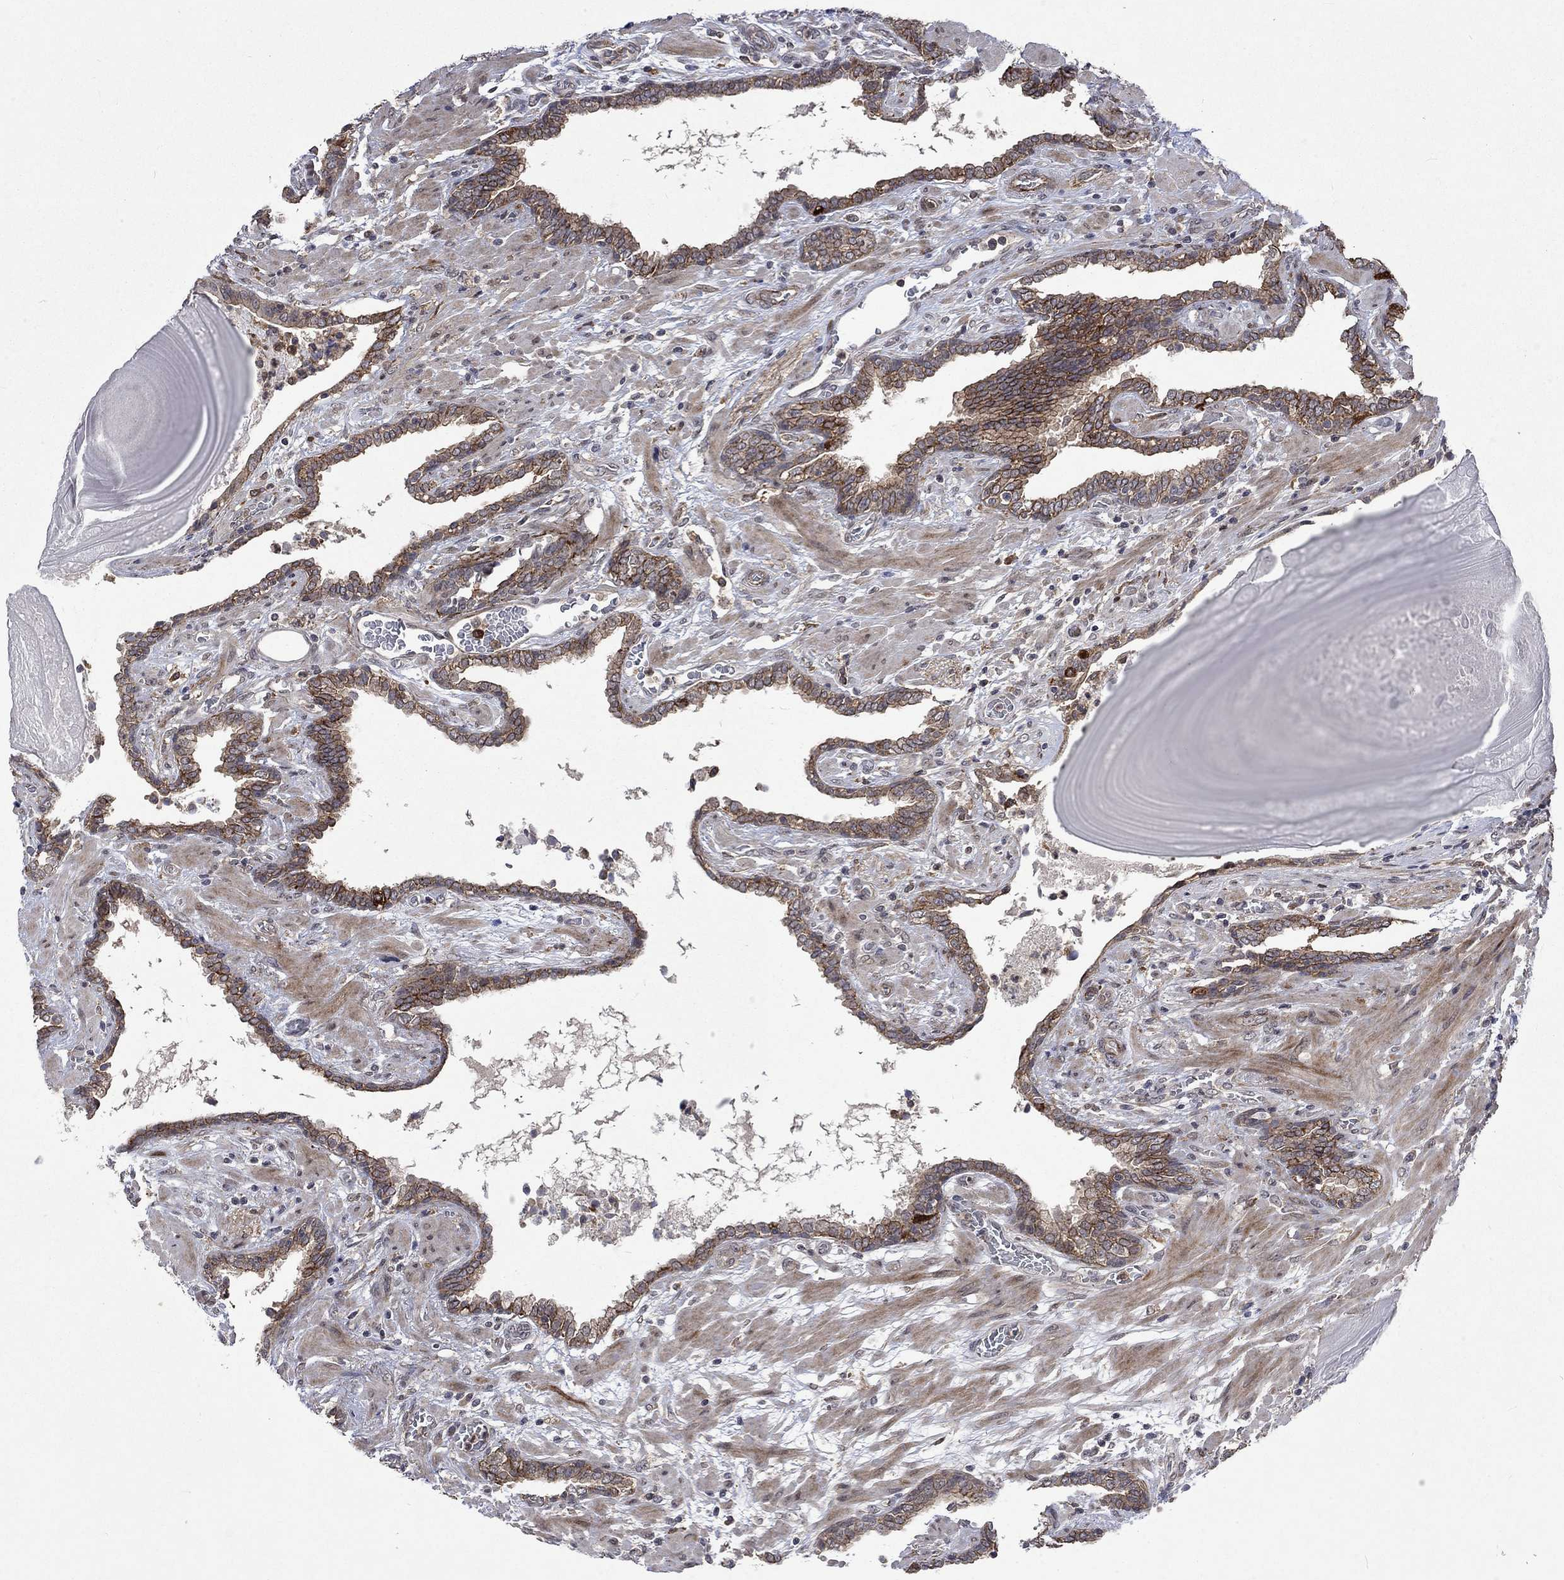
{"staining": {"intensity": "moderate", "quantity": ">75%", "location": "cytoplasmic/membranous"}, "tissue": "prostate cancer", "cell_type": "Tumor cells", "image_type": "cancer", "snomed": [{"axis": "morphology", "description": "Adenocarcinoma, Low grade"}, {"axis": "topography", "description": "Prostate"}], "caption": "Prostate cancer stained for a protein shows moderate cytoplasmic/membranous positivity in tumor cells.", "gene": "PPP1R9A", "patient": {"sex": "male", "age": 69}}